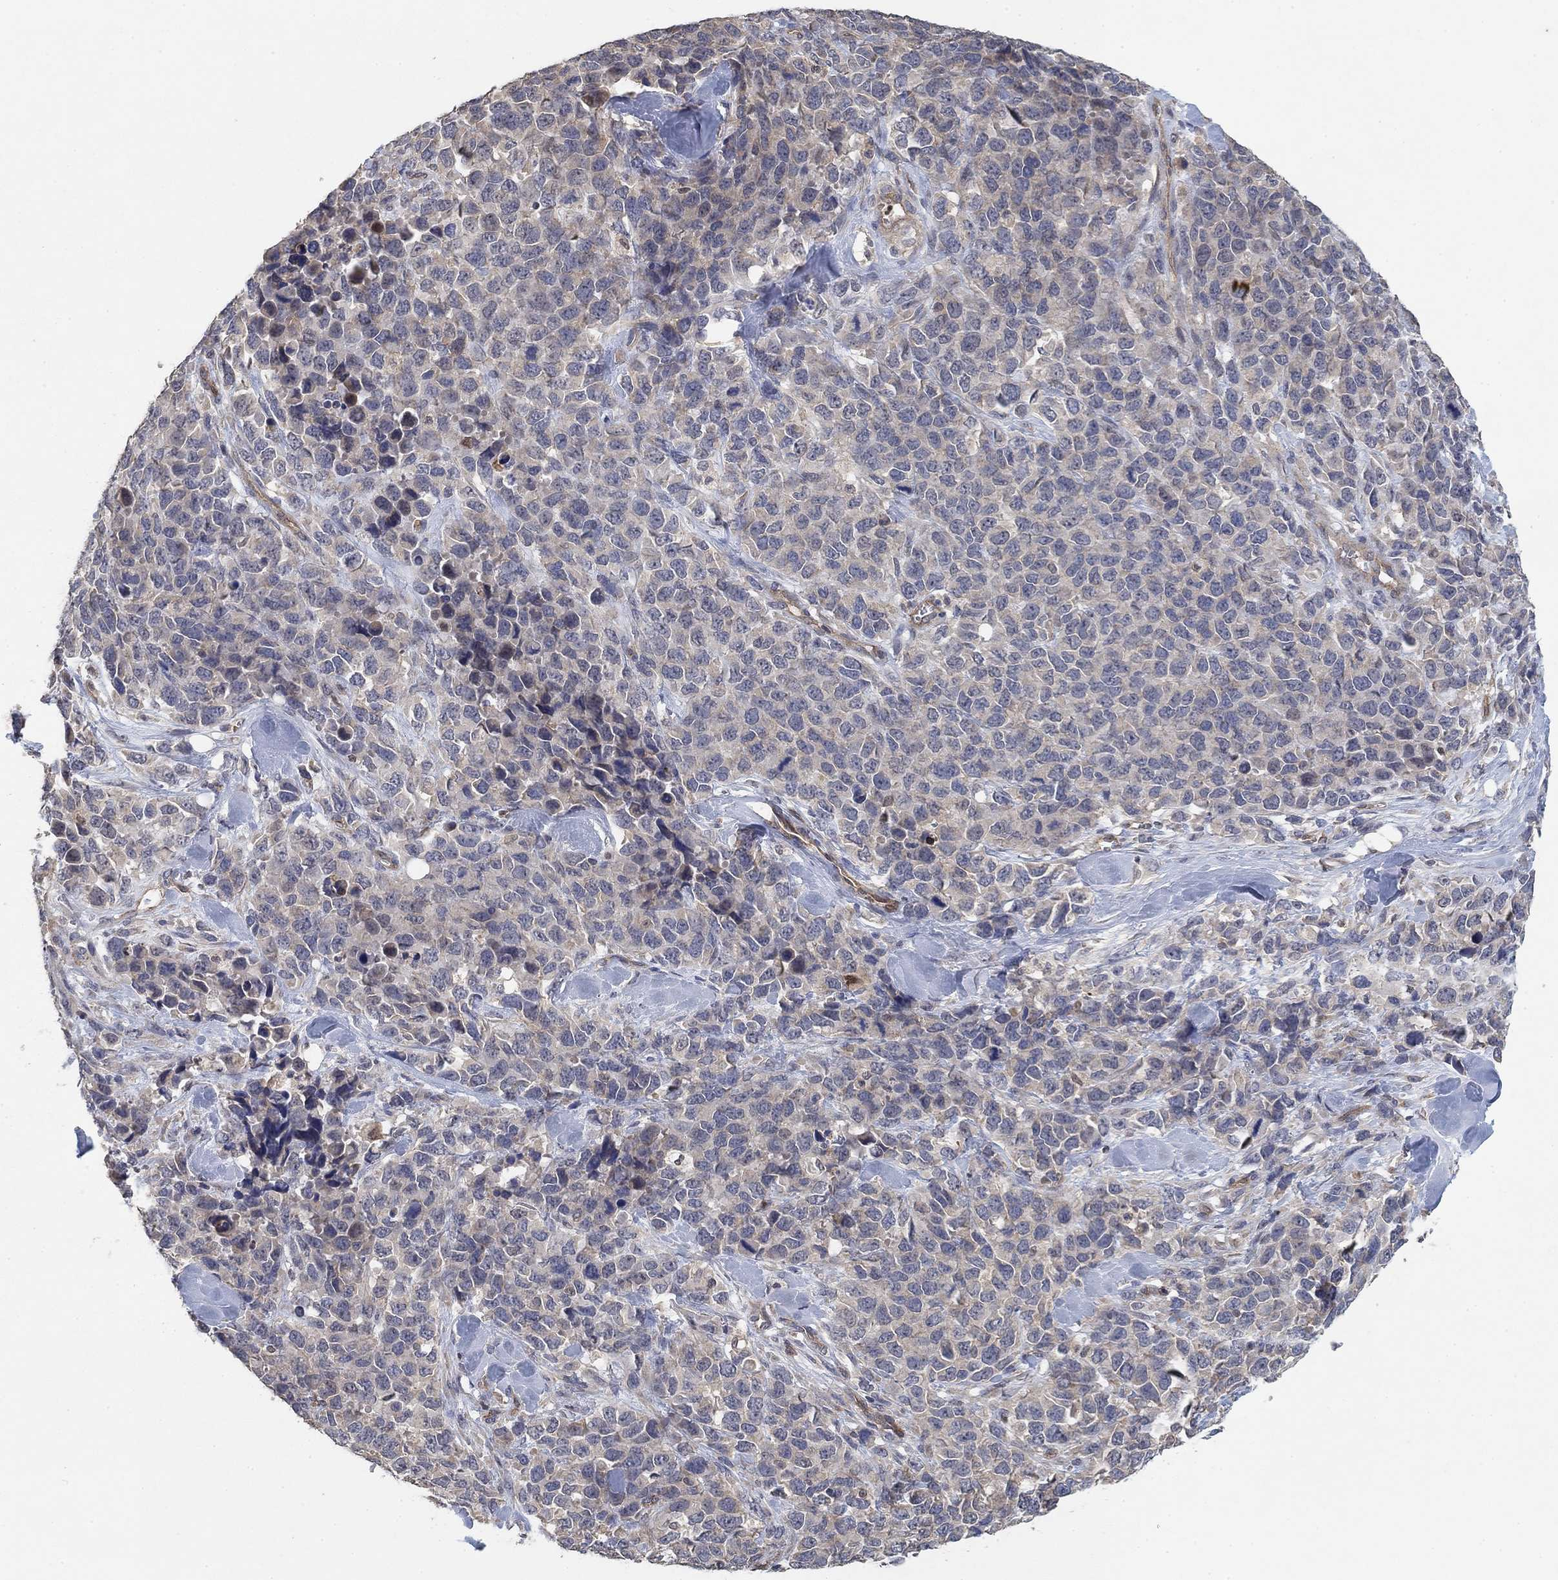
{"staining": {"intensity": "negative", "quantity": "none", "location": "none"}, "tissue": "melanoma", "cell_type": "Tumor cells", "image_type": "cancer", "snomed": [{"axis": "morphology", "description": "Malignant melanoma, Metastatic site"}, {"axis": "topography", "description": "Skin"}], "caption": "Human malignant melanoma (metastatic site) stained for a protein using IHC reveals no expression in tumor cells.", "gene": "MCUR1", "patient": {"sex": "male", "age": 84}}